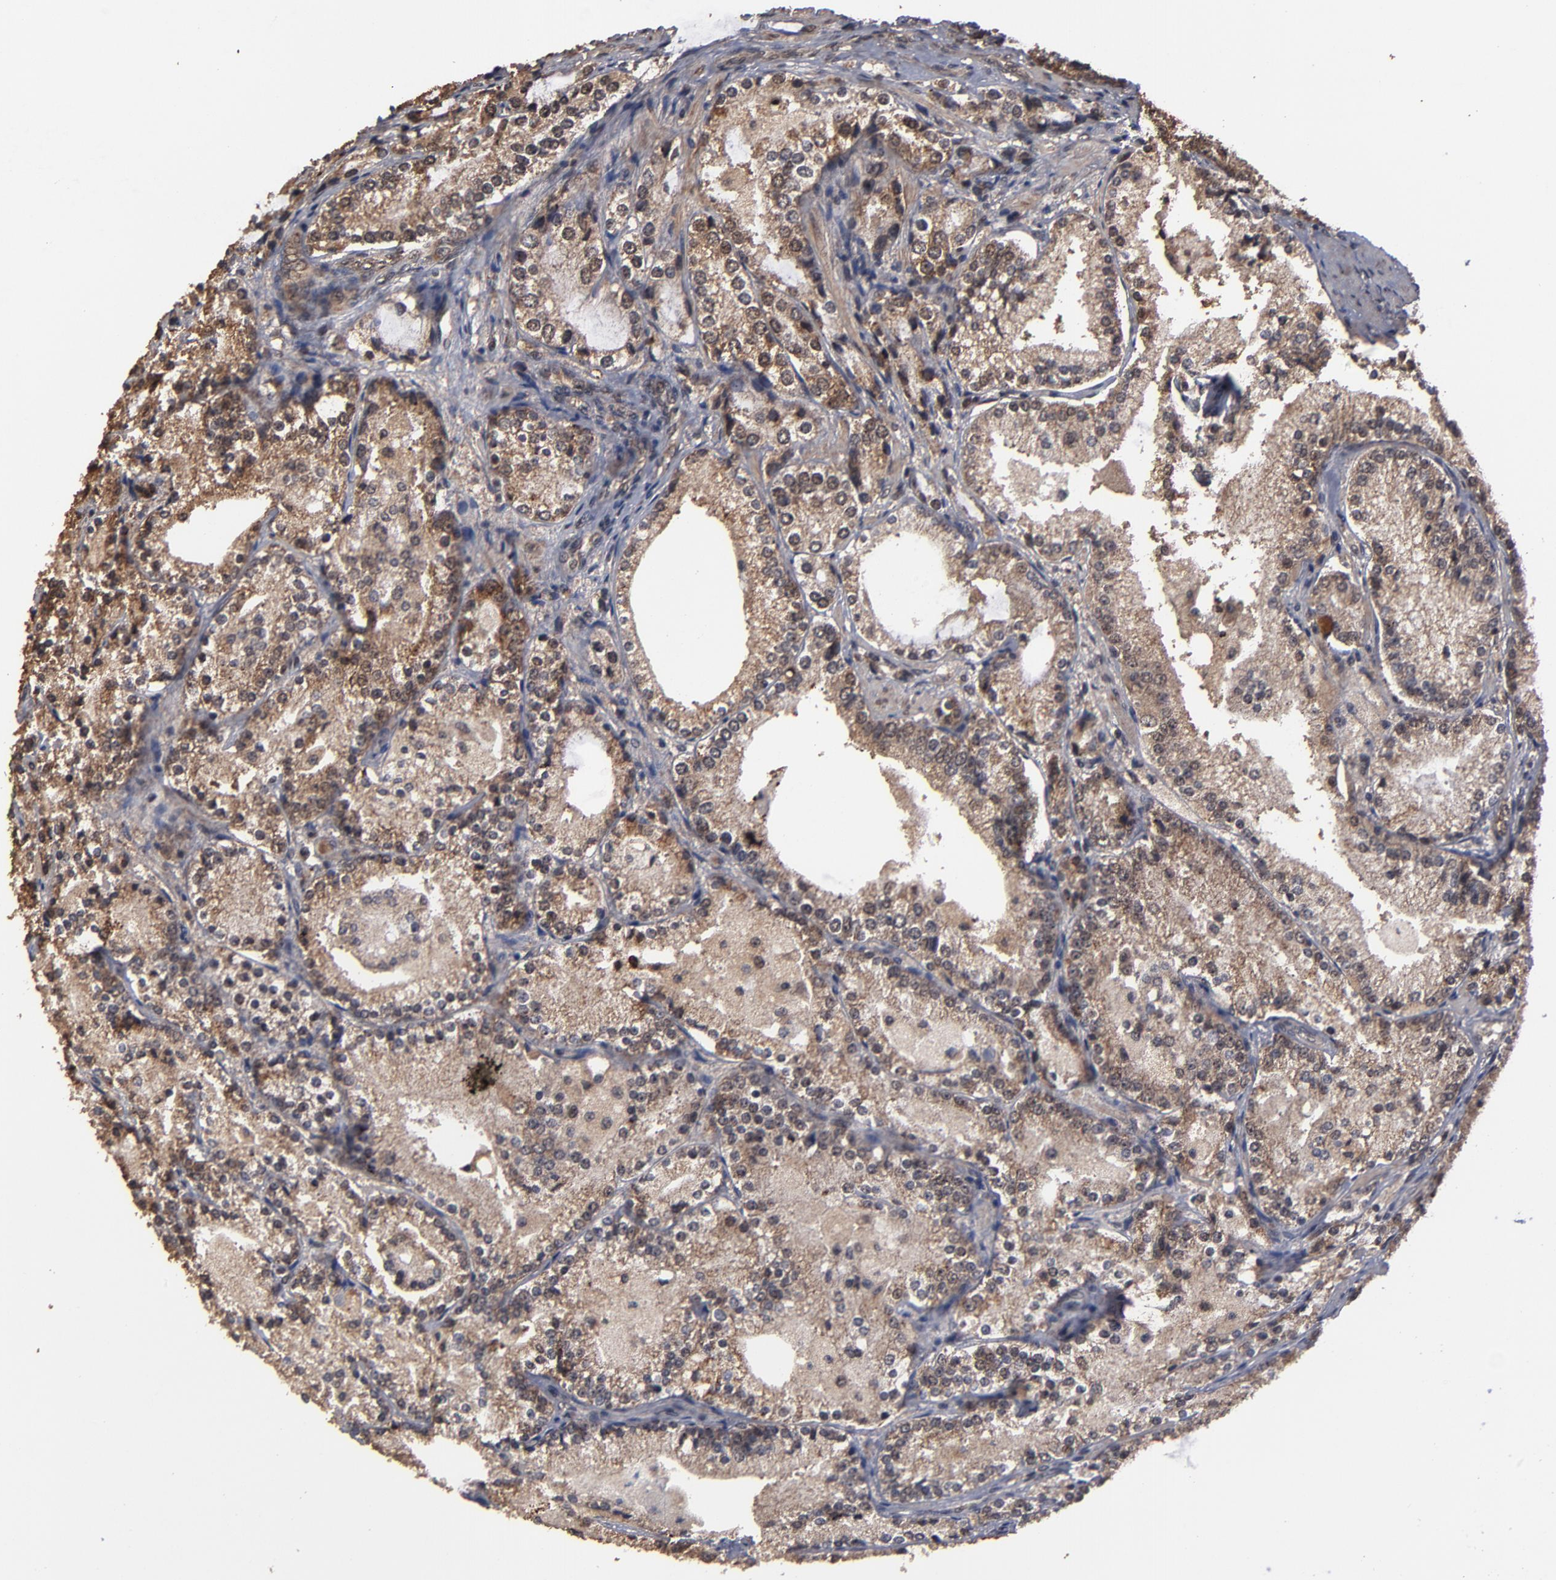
{"staining": {"intensity": "weak", "quantity": ">75%", "location": "cytoplasmic/membranous,nuclear"}, "tissue": "prostate cancer", "cell_type": "Tumor cells", "image_type": "cancer", "snomed": [{"axis": "morphology", "description": "Adenocarcinoma, High grade"}, {"axis": "topography", "description": "Prostate"}], "caption": "Immunohistochemical staining of adenocarcinoma (high-grade) (prostate) reveals low levels of weak cytoplasmic/membranous and nuclear expression in about >75% of tumor cells.", "gene": "NXF2B", "patient": {"sex": "male", "age": 63}}